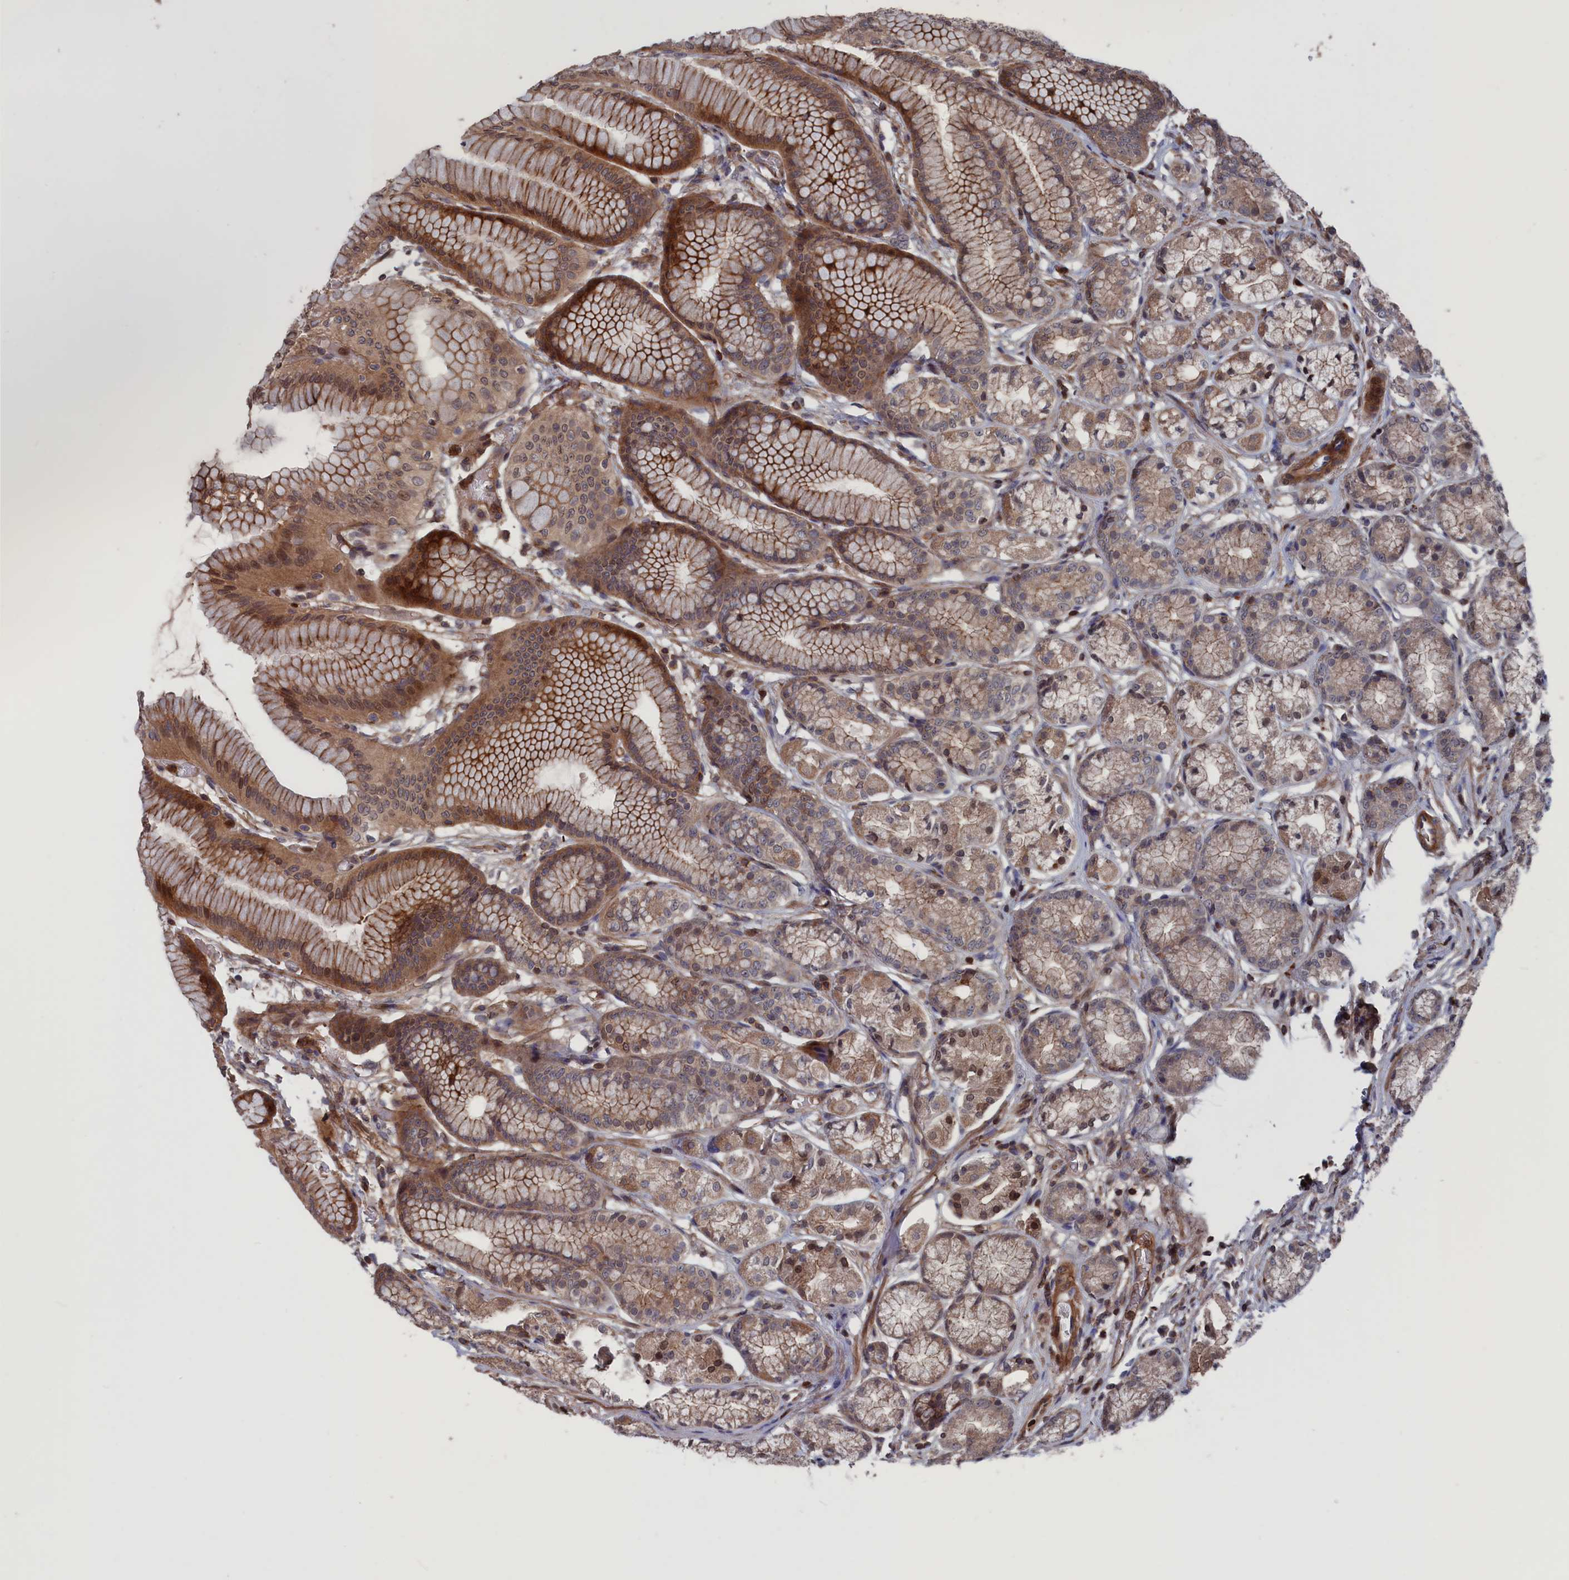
{"staining": {"intensity": "moderate", "quantity": "25%-75%", "location": "cytoplasmic/membranous,nuclear"}, "tissue": "stomach", "cell_type": "Glandular cells", "image_type": "normal", "snomed": [{"axis": "morphology", "description": "Normal tissue, NOS"}, {"axis": "morphology", "description": "Adenocarcinoma, NOS"}, {"axis": "morphology", "description": "Adenocarcinoma, High grade"}, {"axis": "topography", "description": "Stomach, upper"}, {"axis": "topography", "description": "Stomach"}], "caption": "Moderate cytoplasmic/membranous,nuclear staining is appreciated in approximately 25%-75% of glandular cells in unremarkable stomach.", "gene": "PLA2G15", "patient": {"sex": "female", "age": 65}}